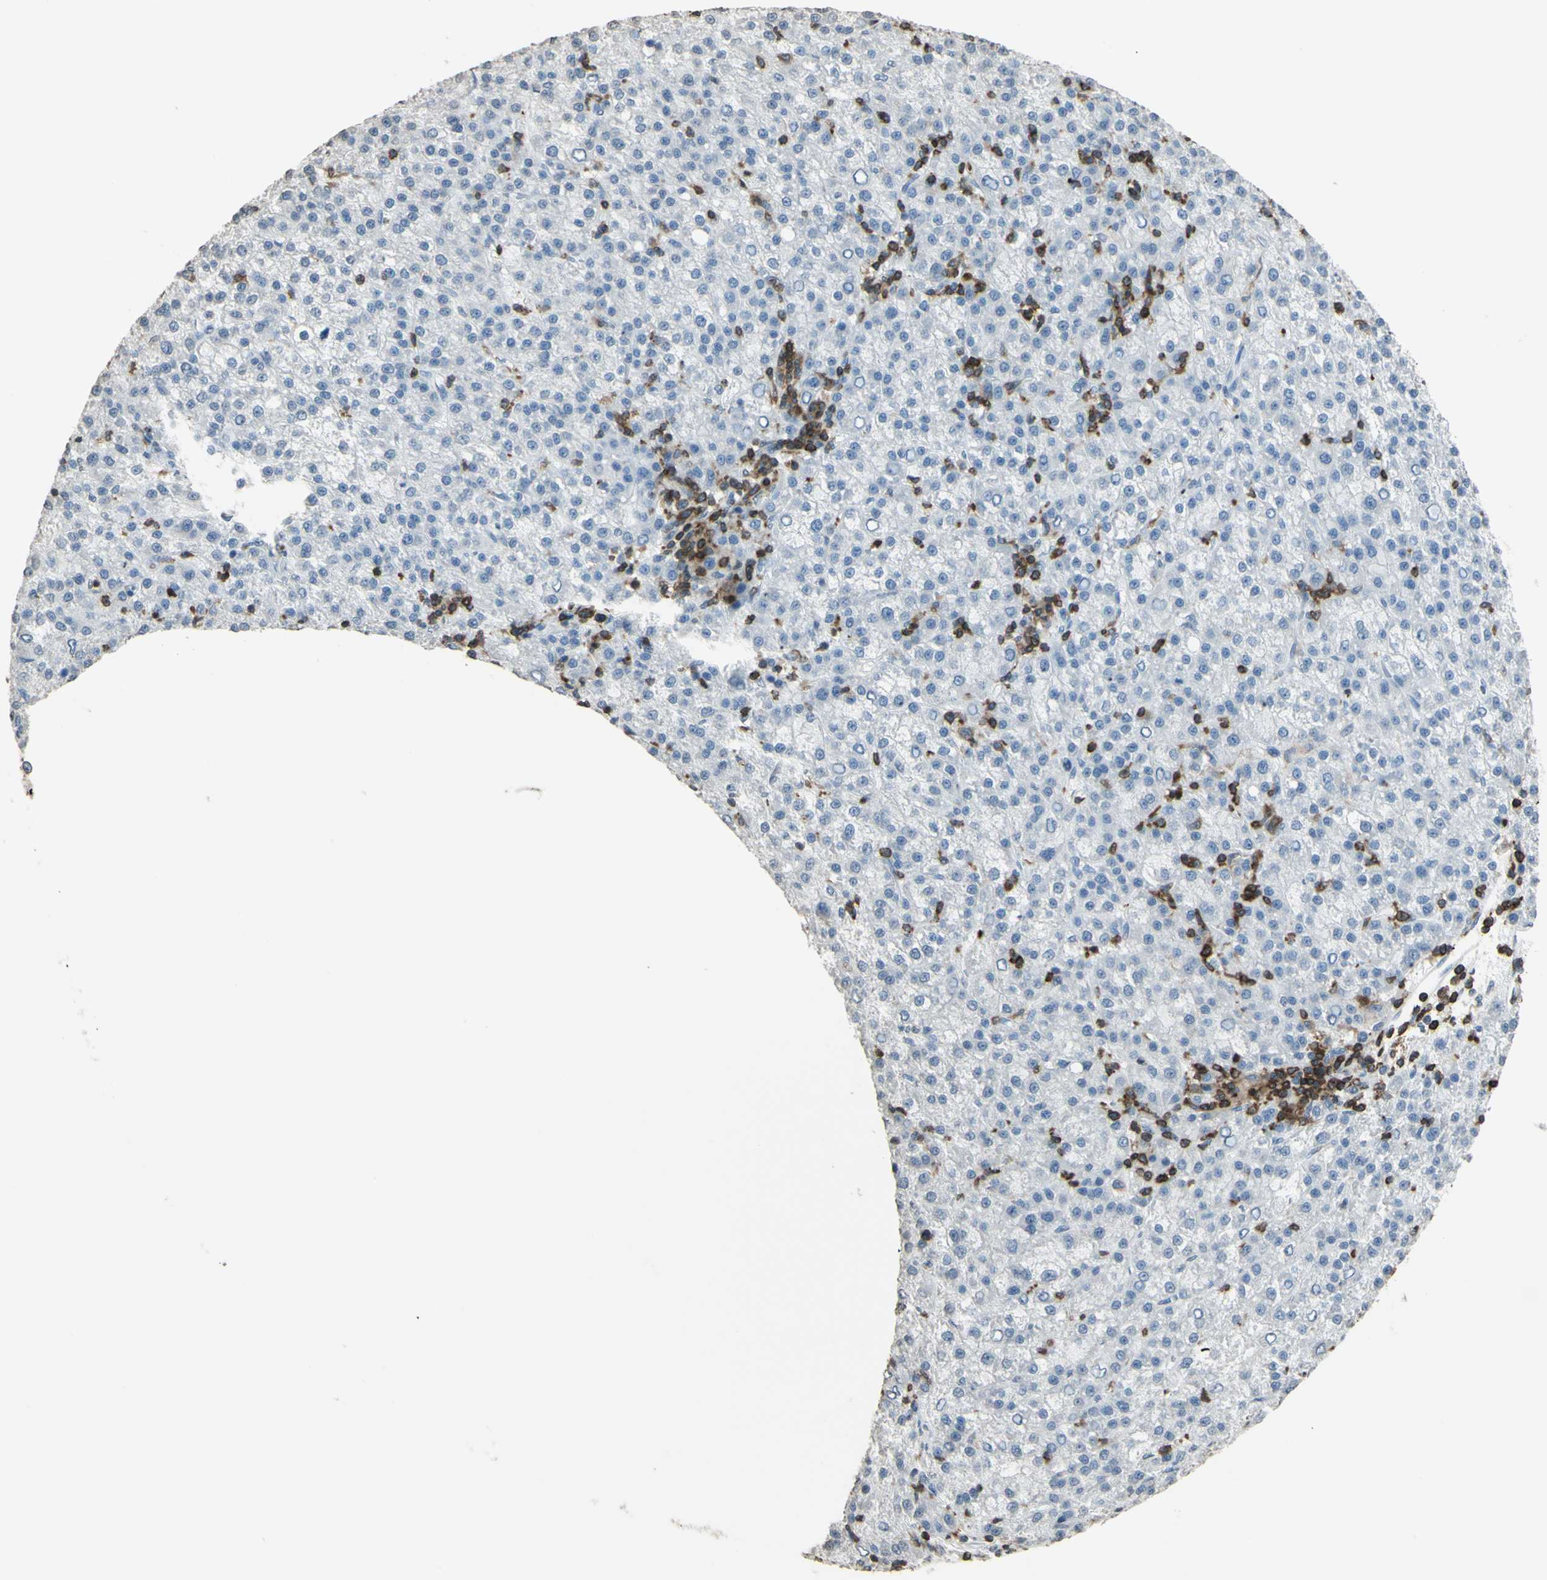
{"staining": {"intensity": "negative", "quantity": "none", "location": "none"}, "tissue": "liver cancer", "cell_type": "Tumor cells", "image_type": "cancer", "snomed": [{"axis": "morphology", "description": "Carcinoma, Hepatocellular, NOS"}, {"axis": "topography", "description": "Liver"}], "caption": "Liver cancer (hepatocellular carcinoma) stained for a protein using IHC shows no staining tumor cells.", "gene": "PSTPIP1", "patient": {"sex": "female", "age": 58}}